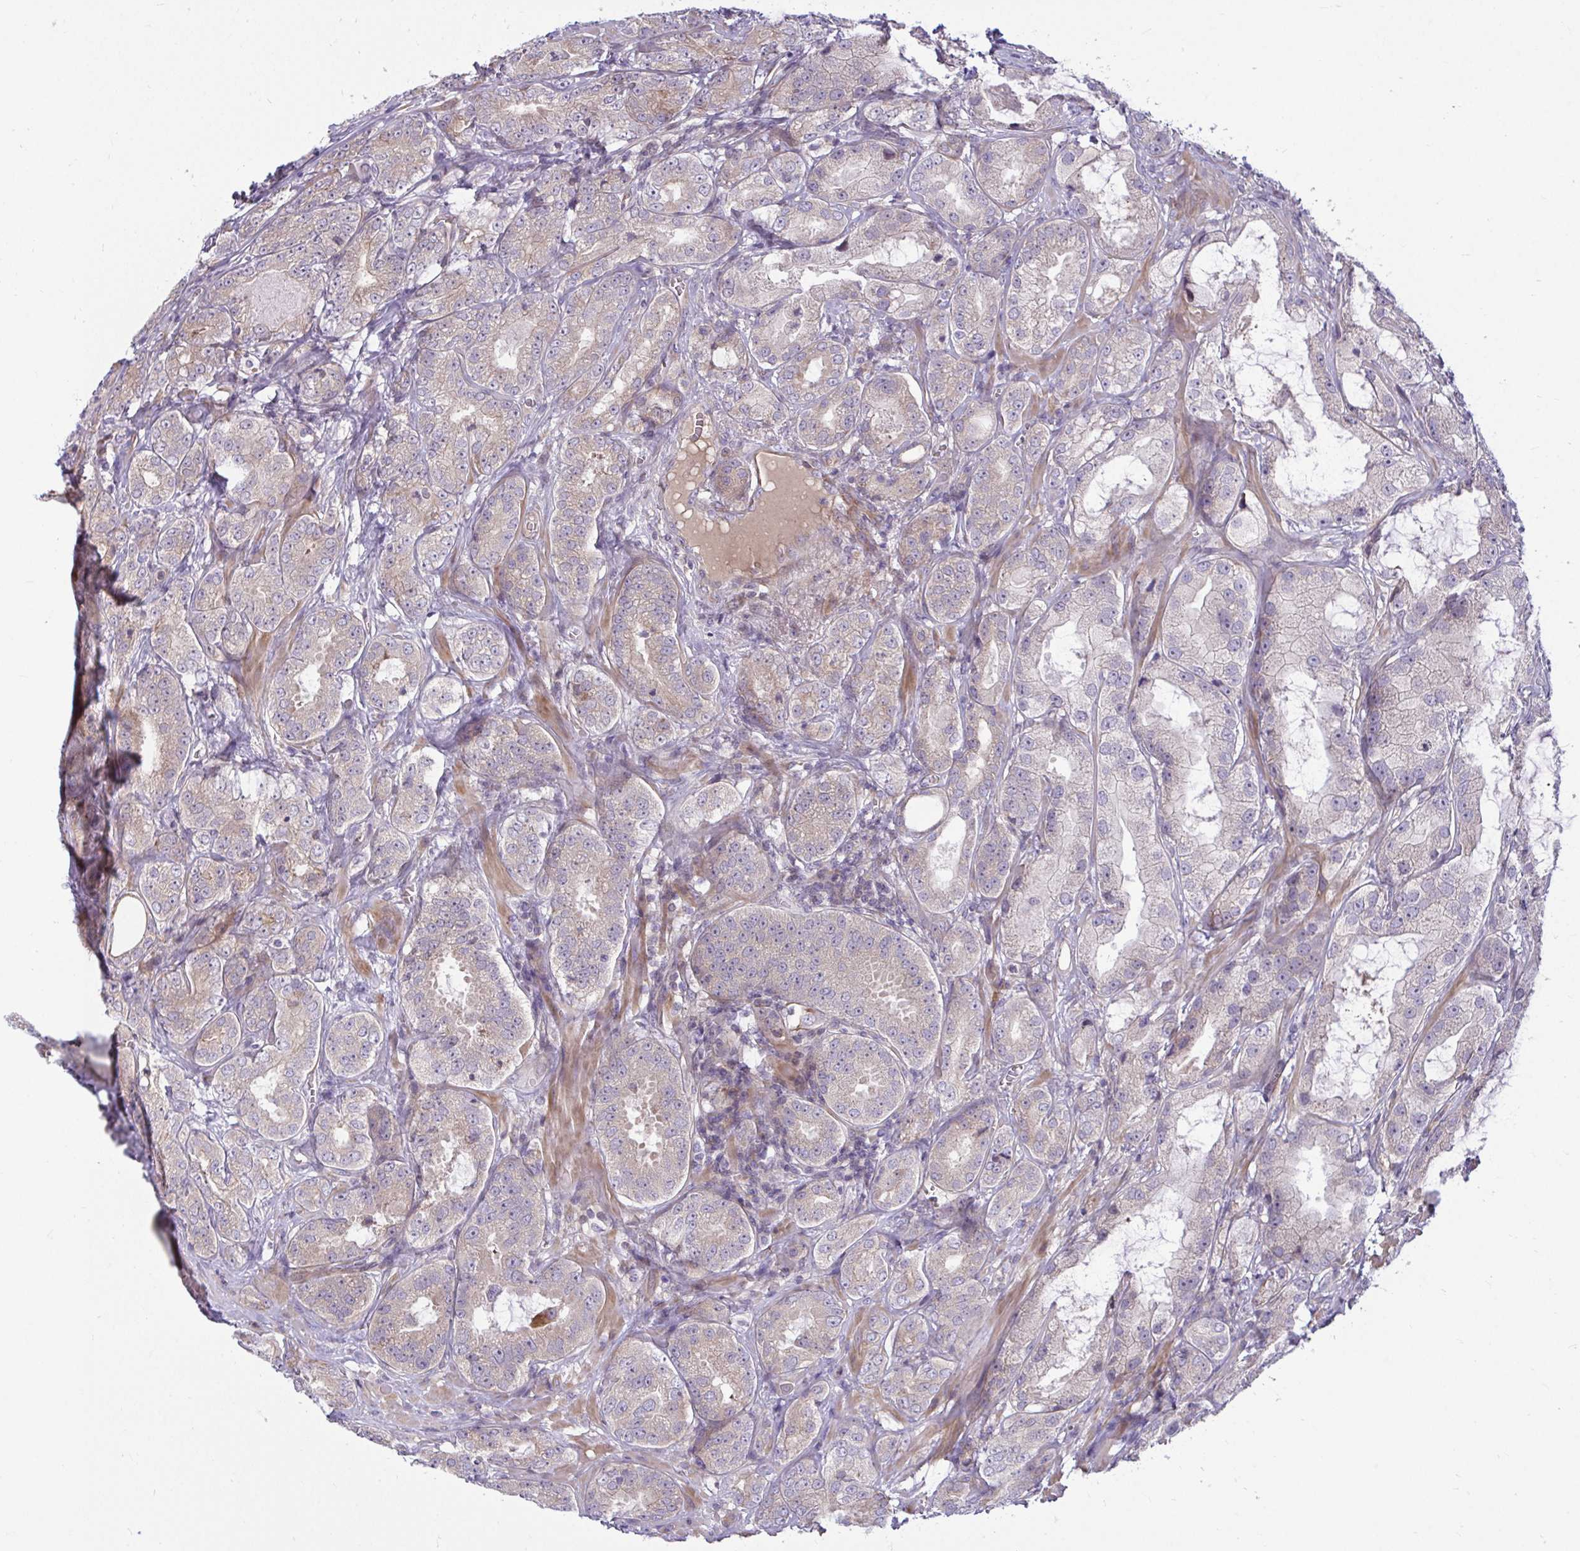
{"staining": {"intensity": "weak", "quantity": "25%-75%", "location": "cytoplasmic/membranous"}, "tissue": "prostate cancer", "cell_type": "Tumor cells", "image_type": "cancer", "snomed": [{"axis": "morphology", "description": "Adenocarcinoma, High grade"}, {"axis": "topography", "description": "Prostate"}], "caption": "Weak cytoplasmic/membranous staining is identified in approximately 25%-75% of tumor cells in high-grade adenocarcinoma (prostate).", "gene": "ZSCAN9", "patient": {"sex": "male", "age": 64}}